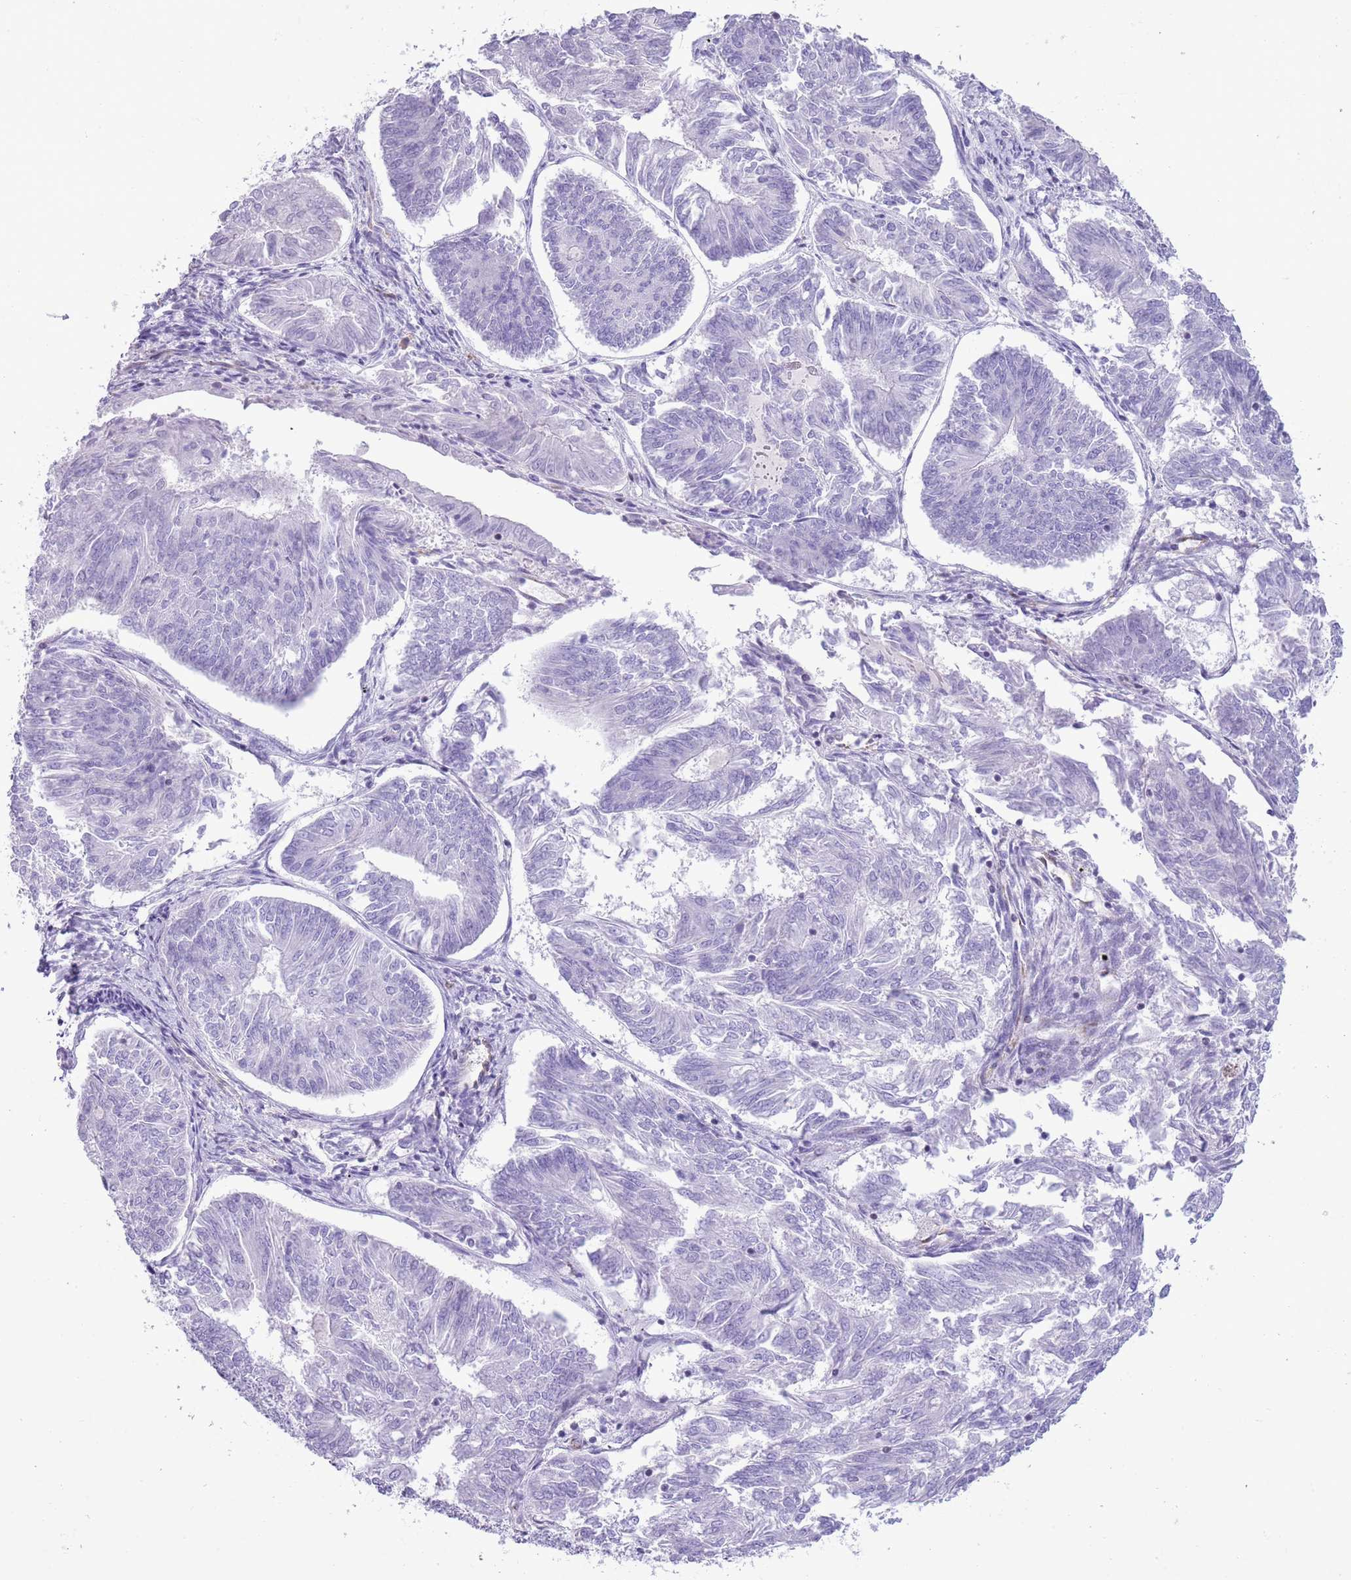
{"staining": {"intensity": "negative", "quantity": "none", "location": "none"}, "tissue": "endometrial cancer", "cell_type": "Tumor cells", "image_type": "cancer", "snomed": [{"axis": "morphology", "description": "Adenocarcinoma, NOS"}, {"axis": "topography", "description": "Endometrium"}], "caption": "Immunohistochemistry of endometrial cancer reveals no expression in tumor cells.", "gene": "BCL11B", "patient": {"sex": "female", "age": 58}}